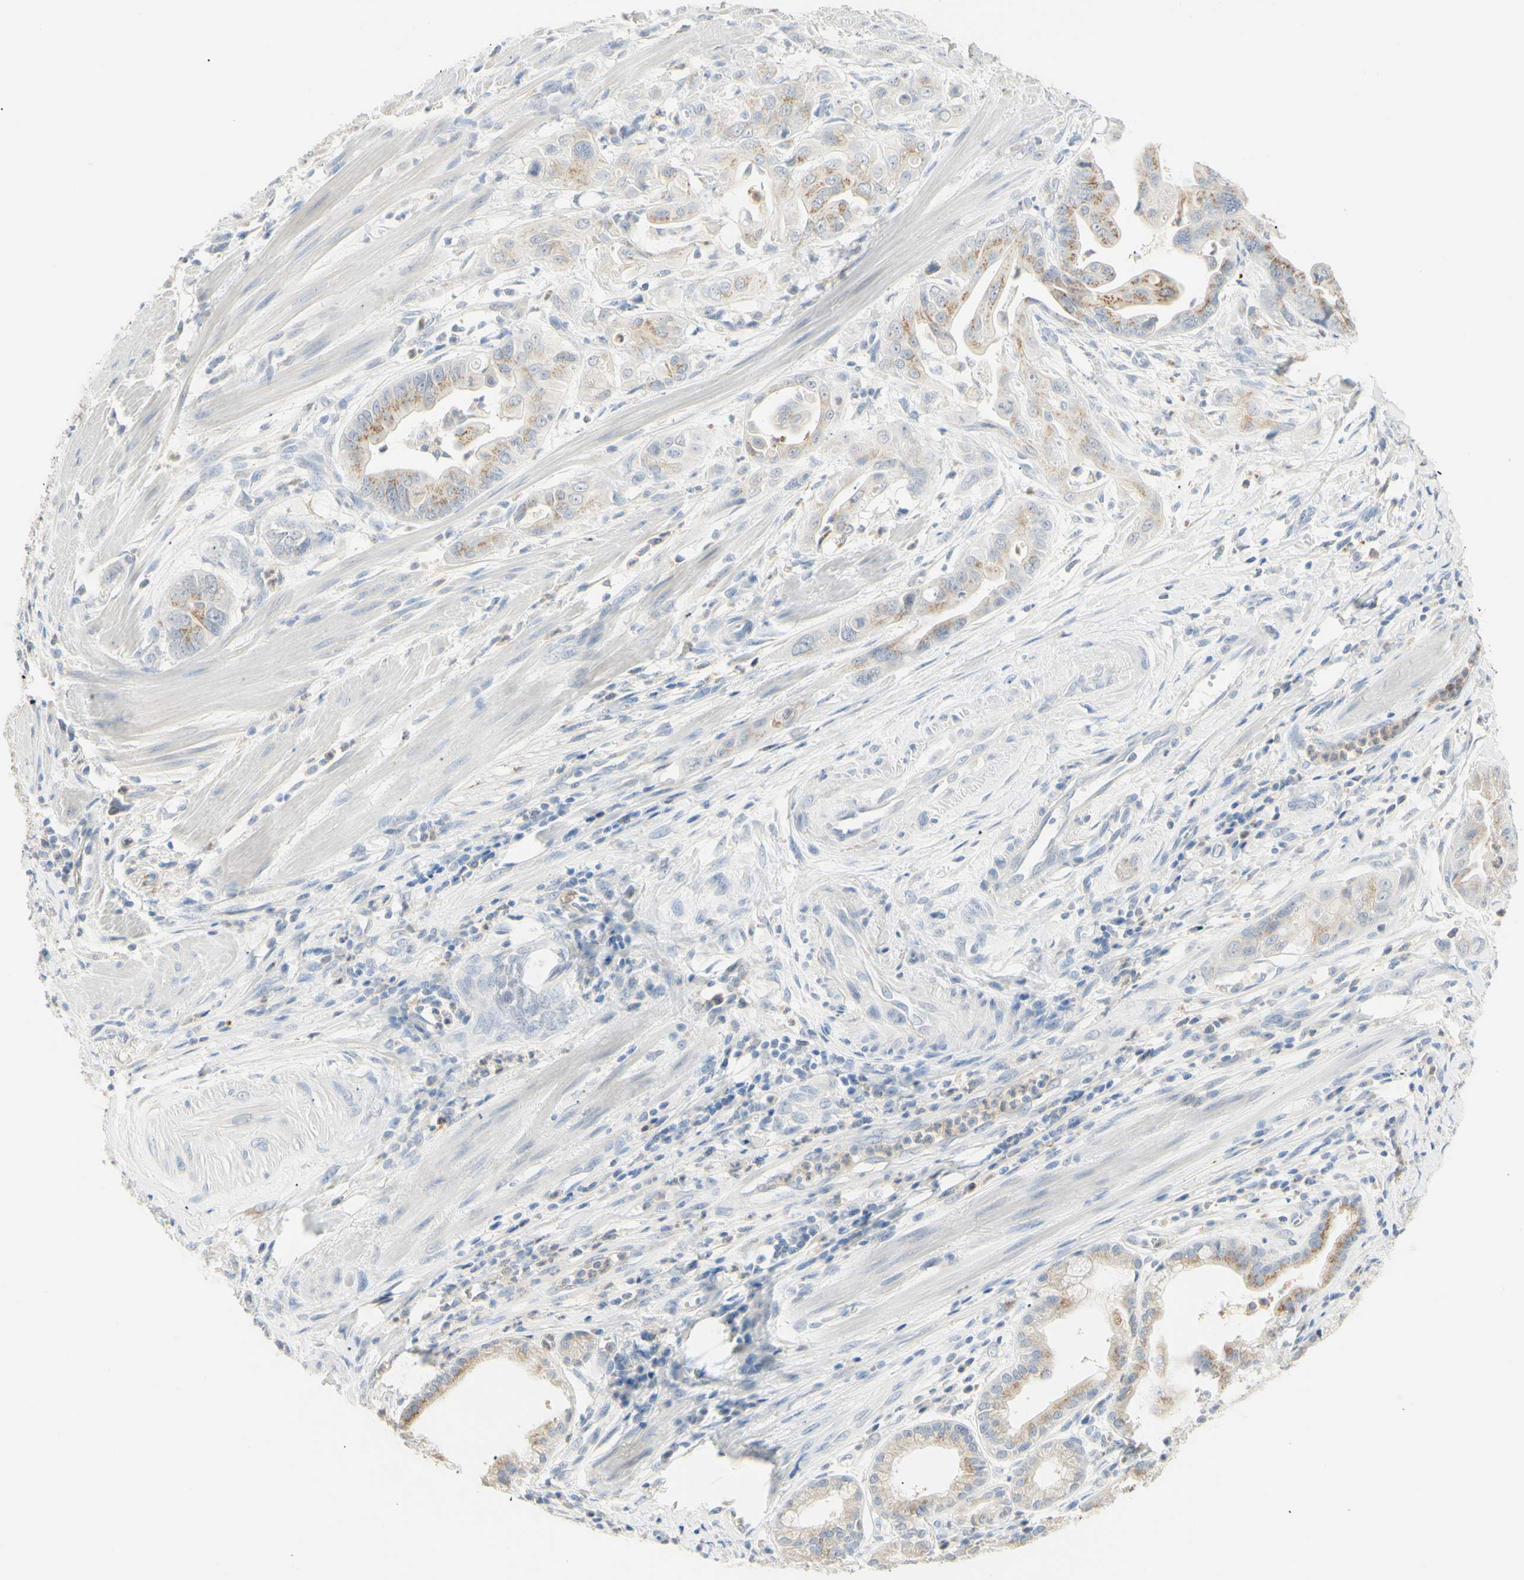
{"staining": {"intensity": "moderate", "quantity": ">75%", "location": "cytoplasmic/membranous"}, "tissue": "pancreatic cancer", "cell_type": "Tumor cells", "image_type": "cancer", "snomed": [{"axis": "morphology", "description": "Adenocarcinoma, NOS"}, {"axis": "topography", "description": "Pancreas"}], "caption": "Brown immunohistochemical staining in adenocarcinoma (pancreatic) demonstrates moderate cytoplasmic/membranous positivity in approximately >75% of tumor cells.", "gene": "B4GALNT3", "patient": {"sex": "female", "age": 75}}